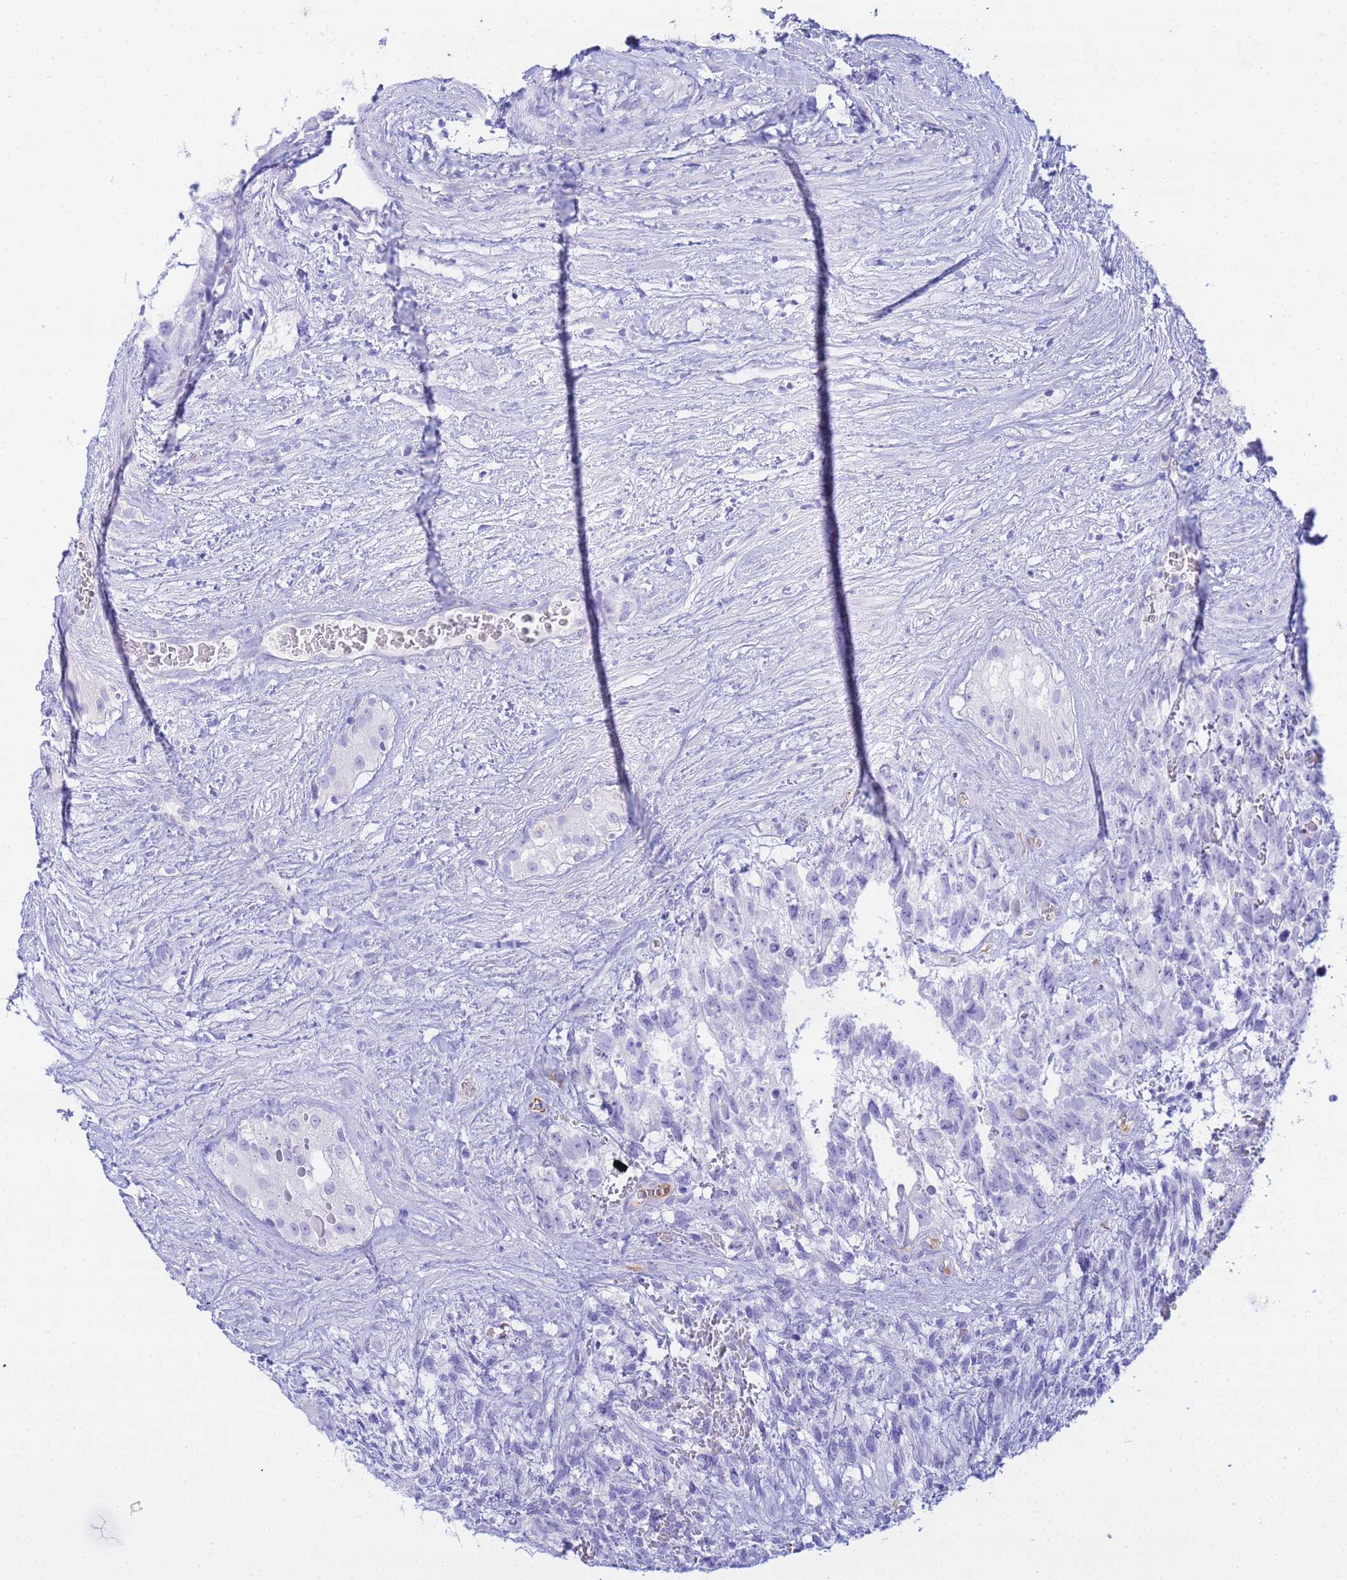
{"staining": {"intensity": "negative", "quantity": "none", "location": "none"}, "tissue": "testis cancer", "cell_type": "Tumor cells", "image_type": "cancer", "snomed": [{"axis": "morphology", "description": "Carcinoma, Embryonal, NOS"}, {"axis": "topography", "description": "Testis"}], "caption": "This is an immunohistochemistry (IHC) micrograph of embryonal carcinoma (testis). There is no positivity in tumor cells.", "gene": "AQP12A", "patient": {"sex": "male", "age": 26}}